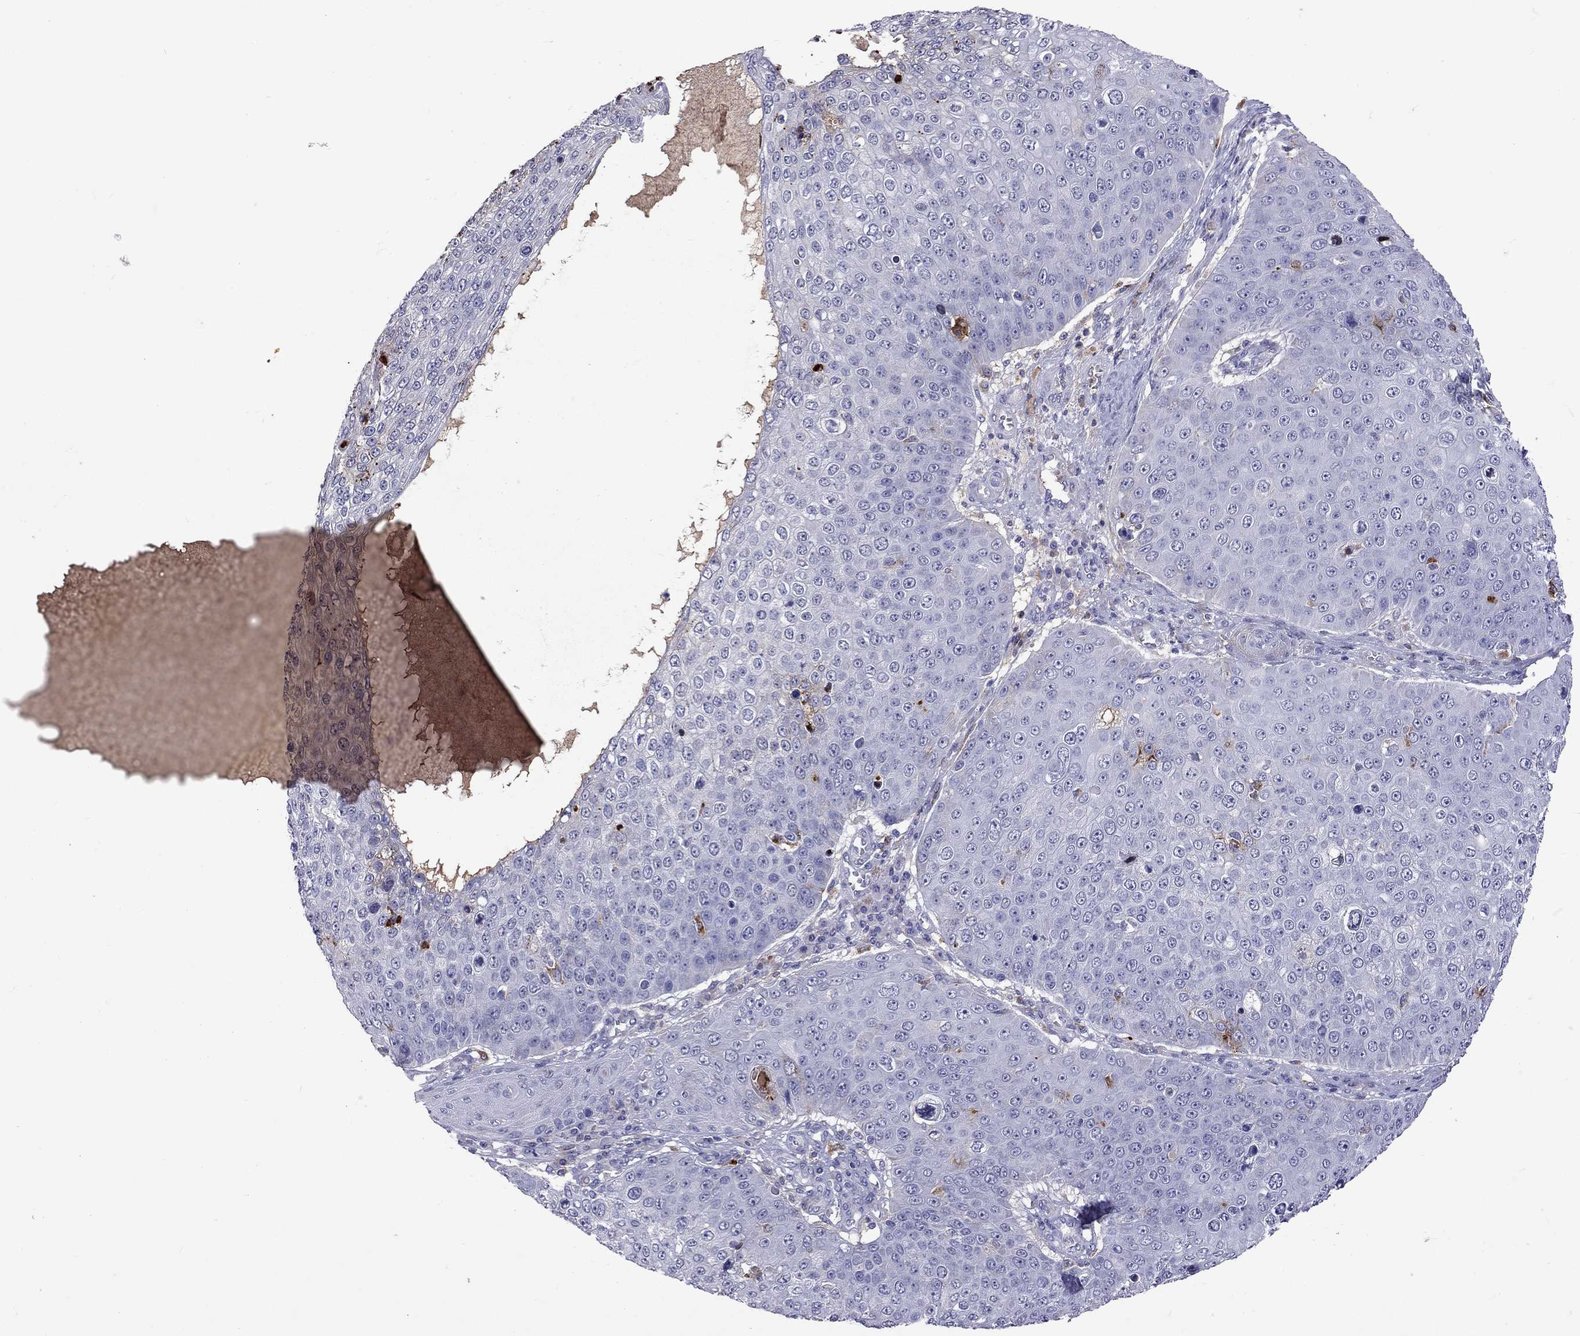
{"staining": {"intensity": "negative", "quantity": "none", "location": "none"}, "tissue": "skin cancer", "cell_type": "Tumor cells", "image_type": "cancer", "snomed": [{"axis": "morphology", "description": "Squamous cell carcinoma, NOS"}, {"axis": "topography", "description": "Skin"}], "caption": "There is no significant staining in tumor cells of skin cancer (squamous cell carcinoma).", "gene": "SERPINA3", "patient": {"sex": "male", "age": 71}}